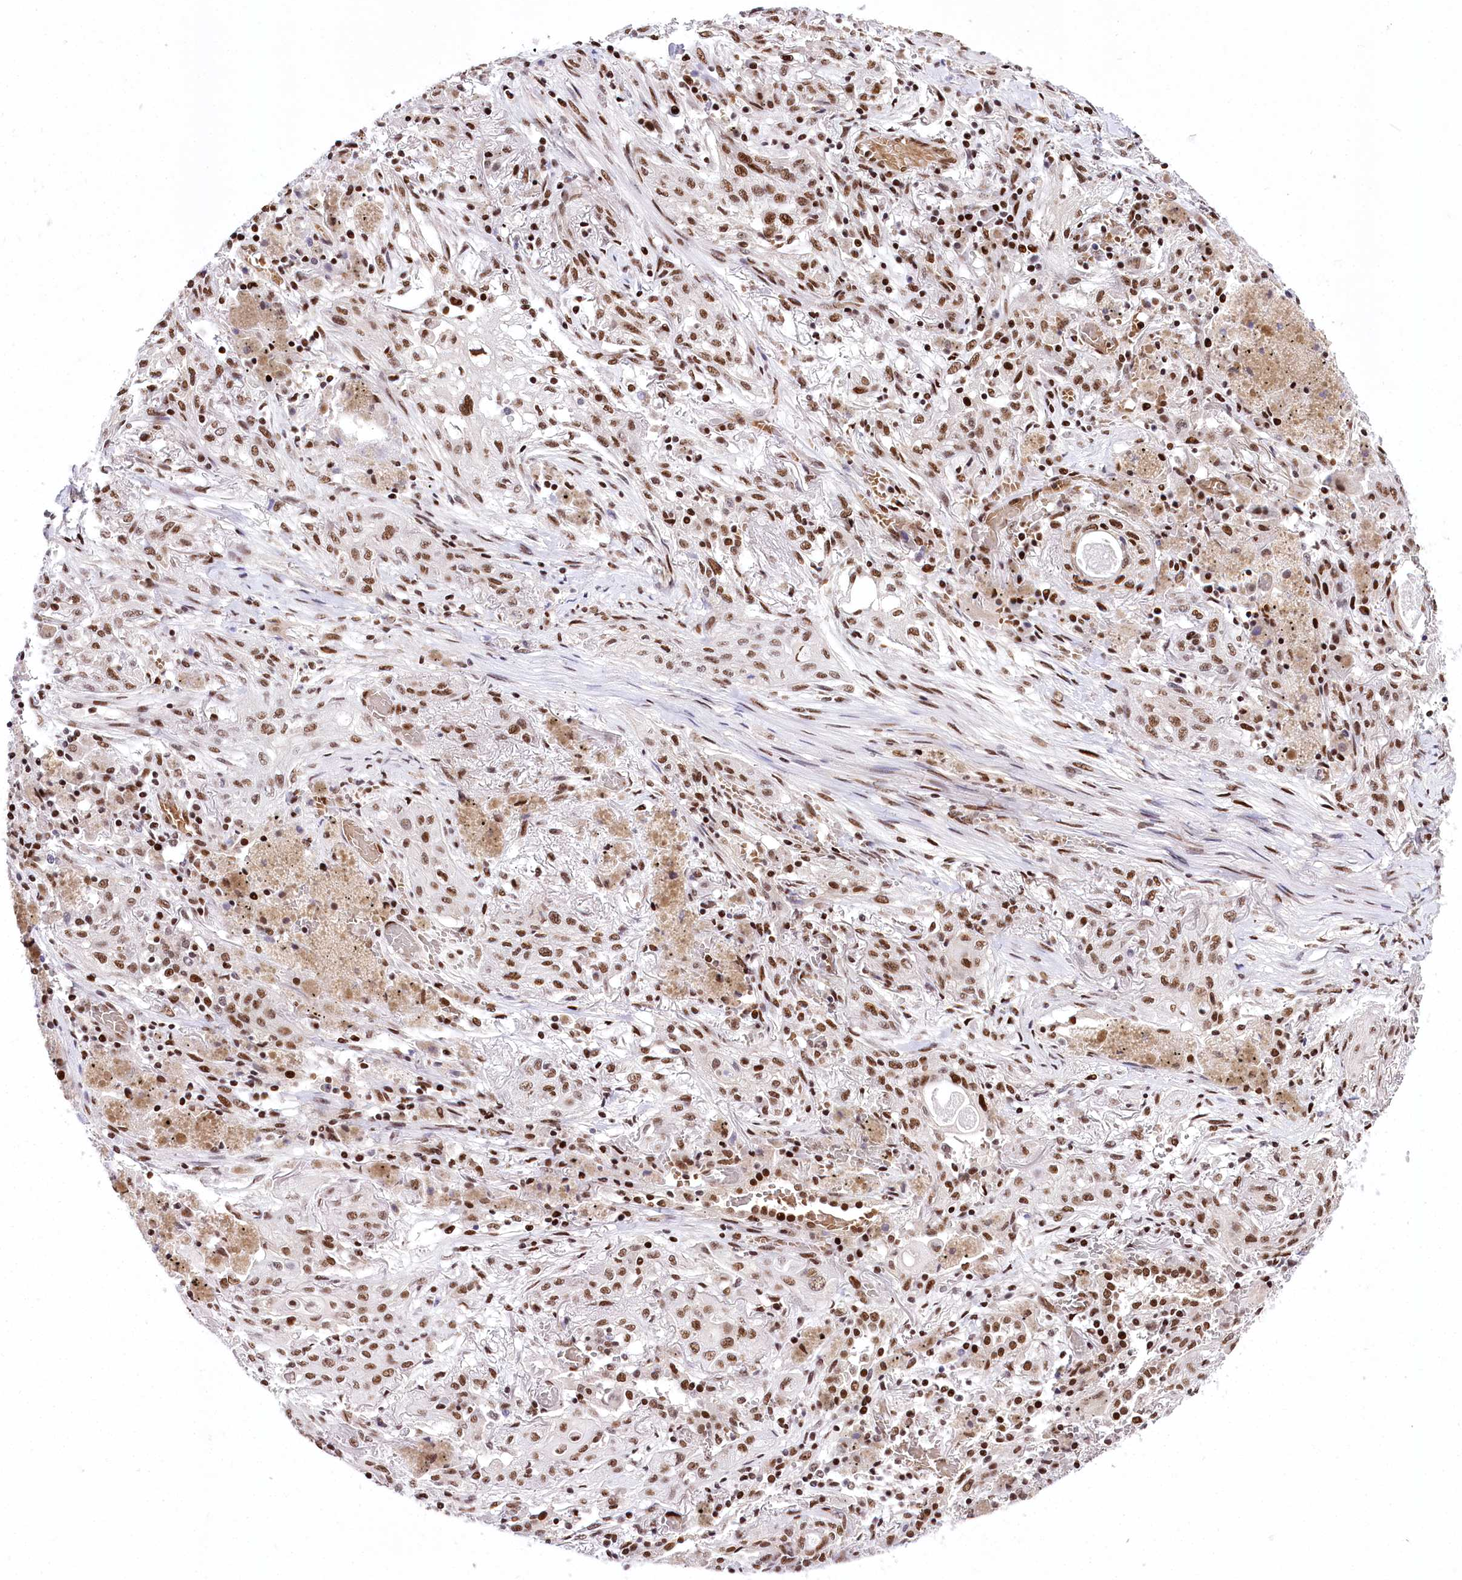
{"staining": {"intensity": "moderate", "quantity": ">75%", "location": "nuclear"}, "tissue": "lung cancer", "cell_type": "Tumor cells", "image_type": "cancer", "snomed": [{"axis": "morphology", "description": "Squamous cell carcinoma, NOS"}, {"axis": "topography", "description": "Lung"}], "caption": "Tumor cells display medium levels of moderate nuclear expression in approximately >75% of cells in human lung cancer.", "gene": "POU4F3", "patient": {"sex": "female", "age": 47}}